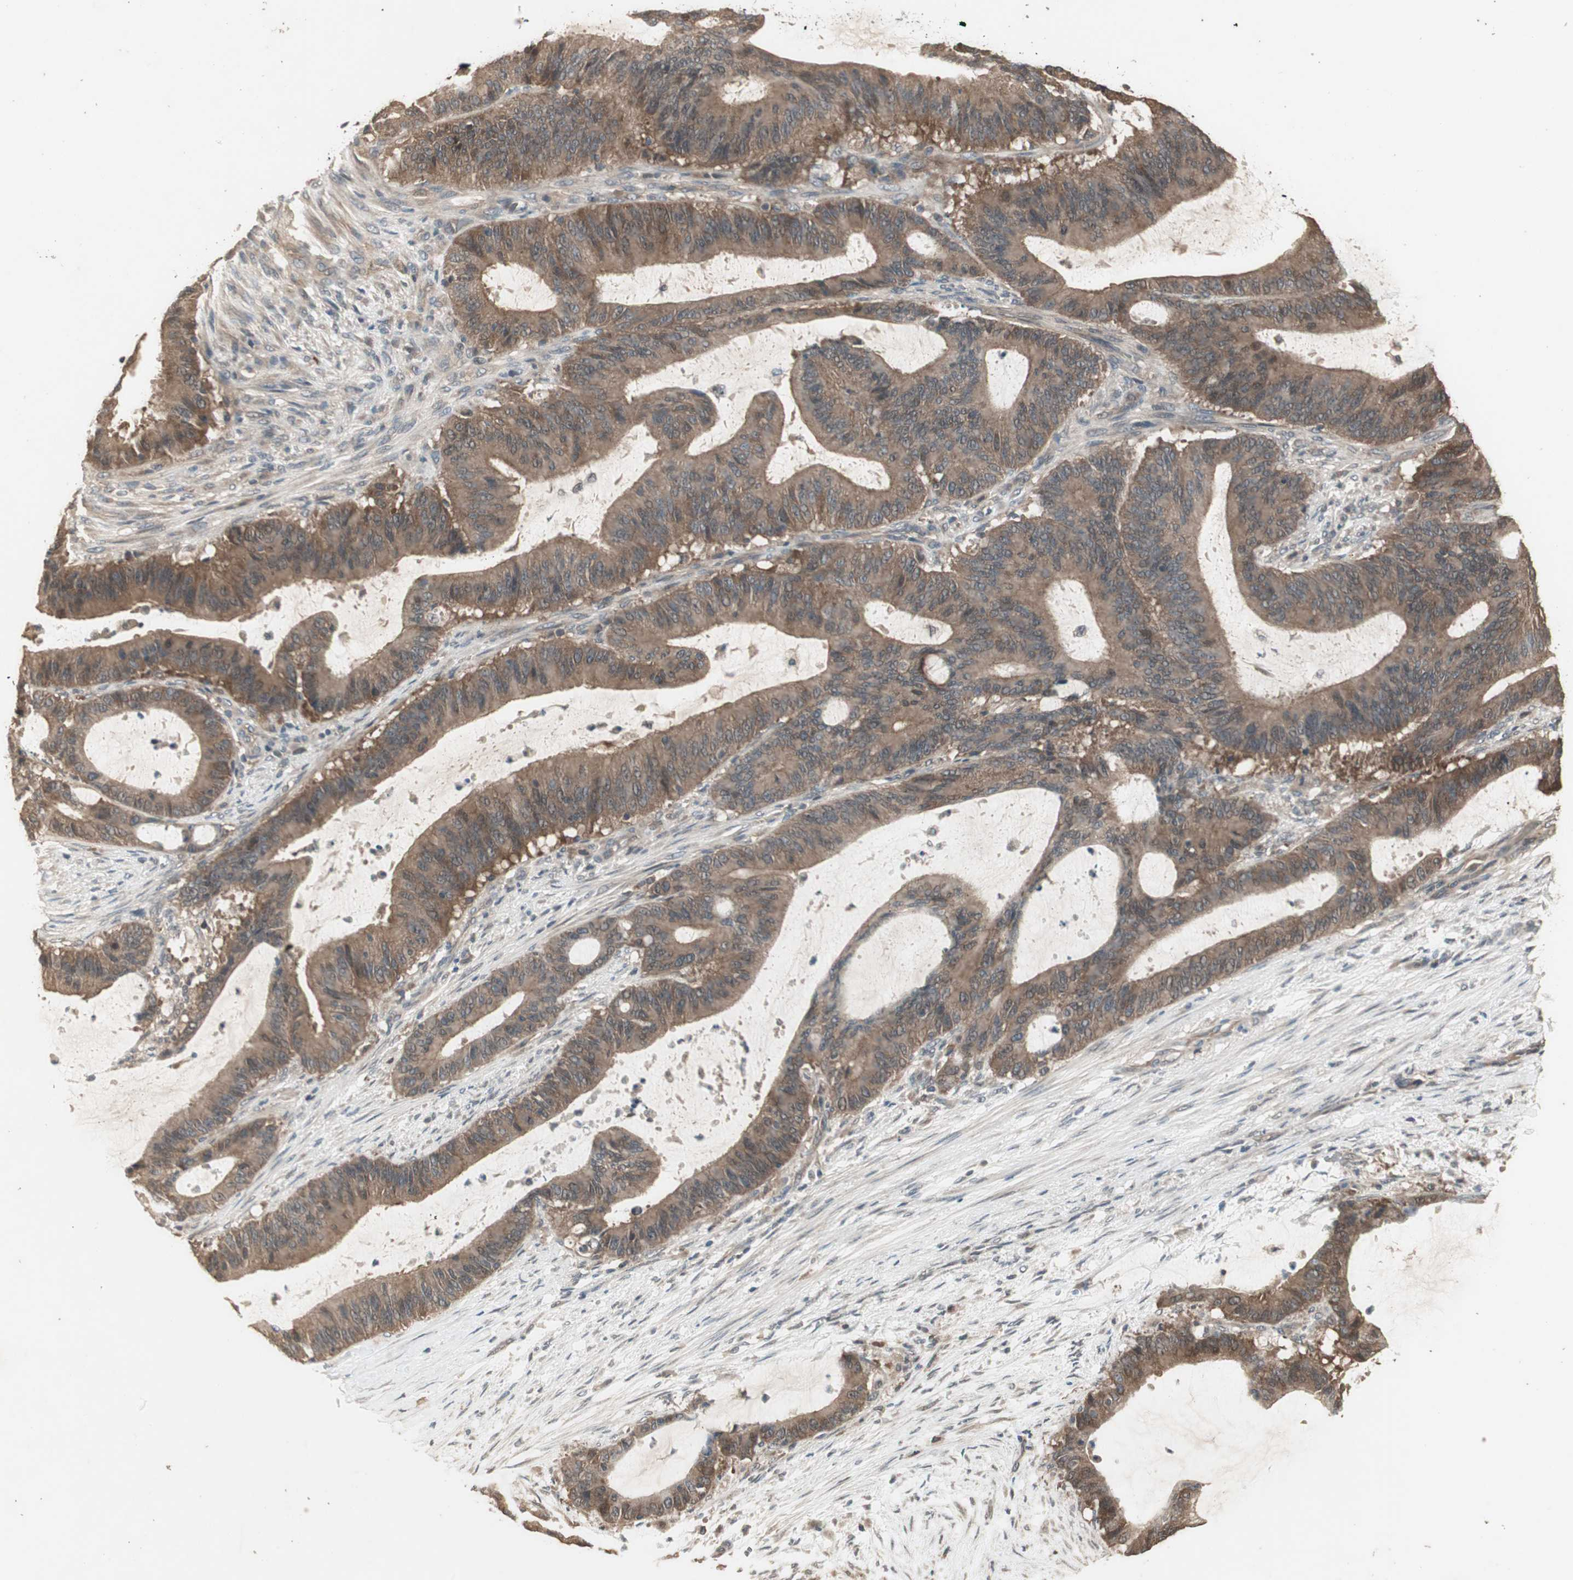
{"staining": {"intensity": "moderate", "quantity": ">75%", "location": "cytoplasmic/membranous"}, "tissue": "liver cancer", "cell_type": "Tumor cells", "image_type": "cancer", "snomed": [{"axis": "morphology", "description": "Cholangiocarcinoma"}, {"axis": "topography", "description": "Liver"}], "caption": "Immunohistochemistry histopathology image of neoplastic tissue: cholangiocarcinoma (liver) stained using immunohistochemistry (IHC) shows medium levels of moderate protein expression localized specifically in the cytoplasmic/membranous of tumor cells, appearing as a cytoplasmic/membranous brown color.", "gene": "UBAC1", "patient": {"sex": "female", "age": 73}}